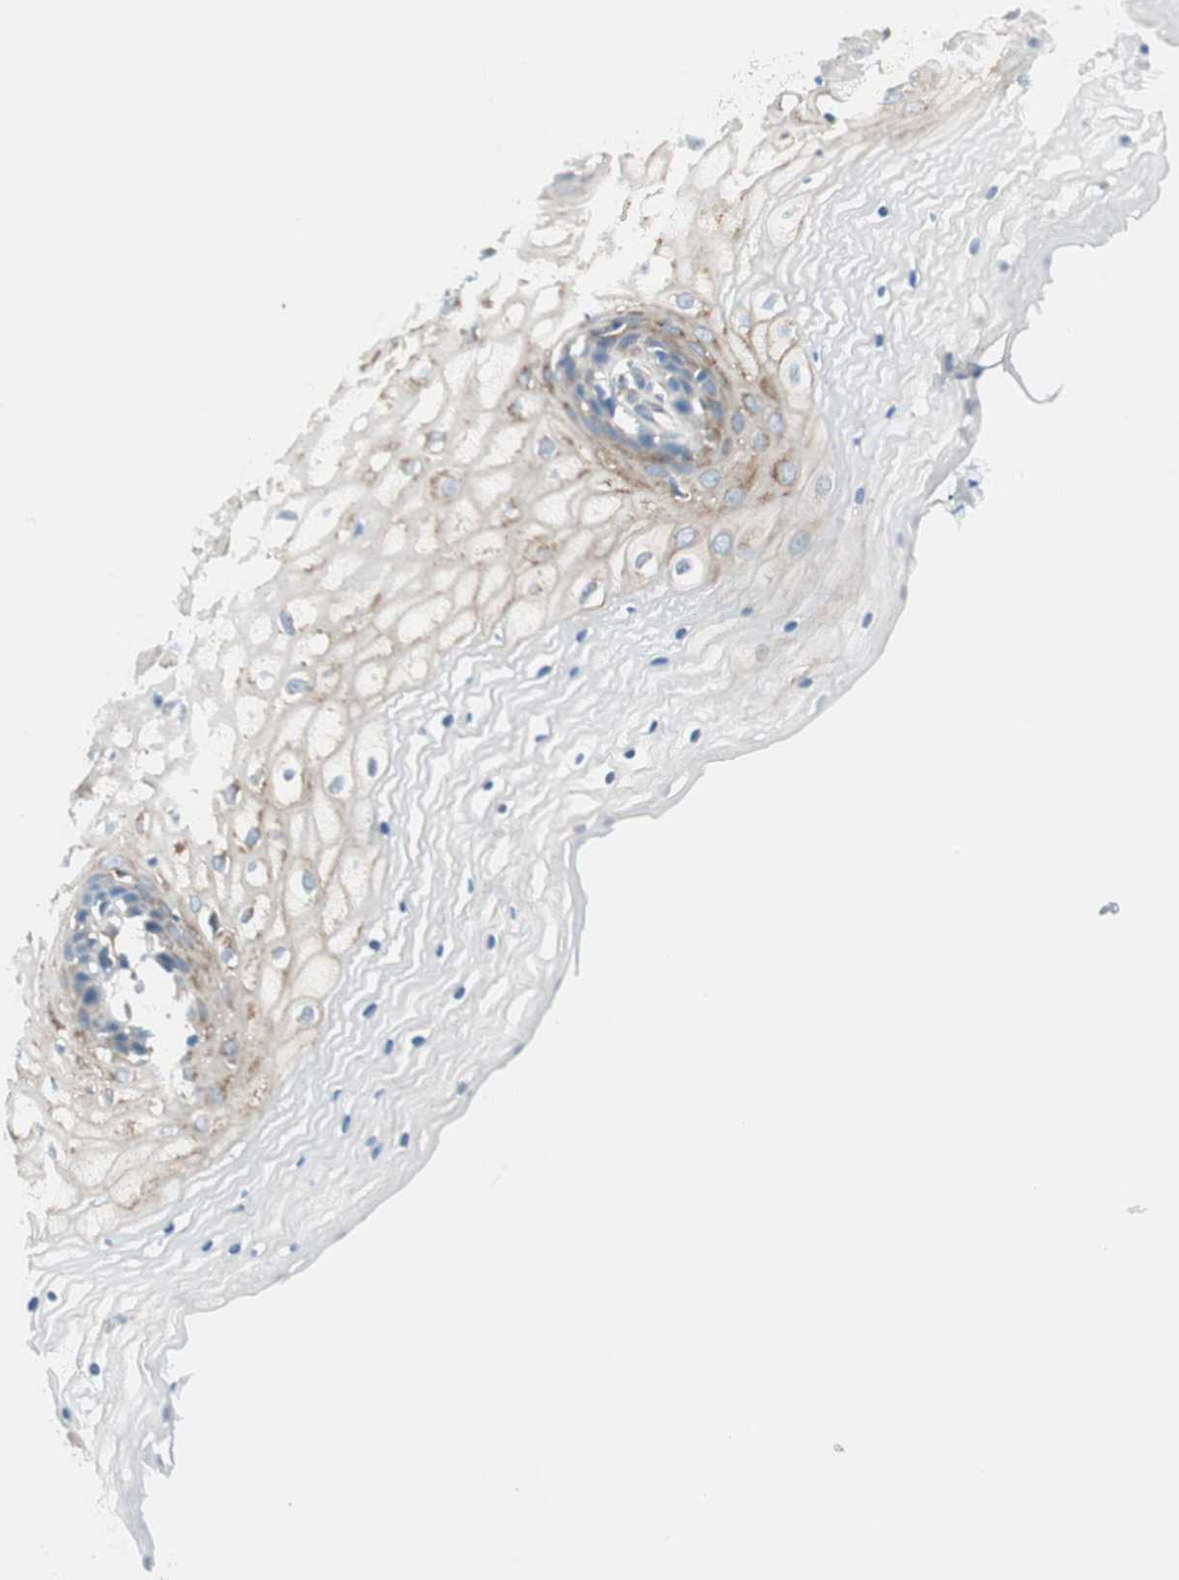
{"staining": {"intensity": "weak", "quantity": "<25%", "location": "cytoplasmic/membranous"}, "tissue": "vagina", "cell_type": "Squamous epithelial cells", "image_type": "normal", "snomed": [{"axis": "morphology", "description": "Normal tissue, NOS"}, {"axis": "topography", "description": "Vagina"}], "caption": "The photomicrograph shows no staining of squamous epithelial cells in benign vagina. Brightfield microscopy of immunohistochemistry (IHC) stained with DAB (brown) and hematoxylin (blue), captured at high magnification.", "gene": "CDK3", "patient": {"sex": "female", "age": 34}}